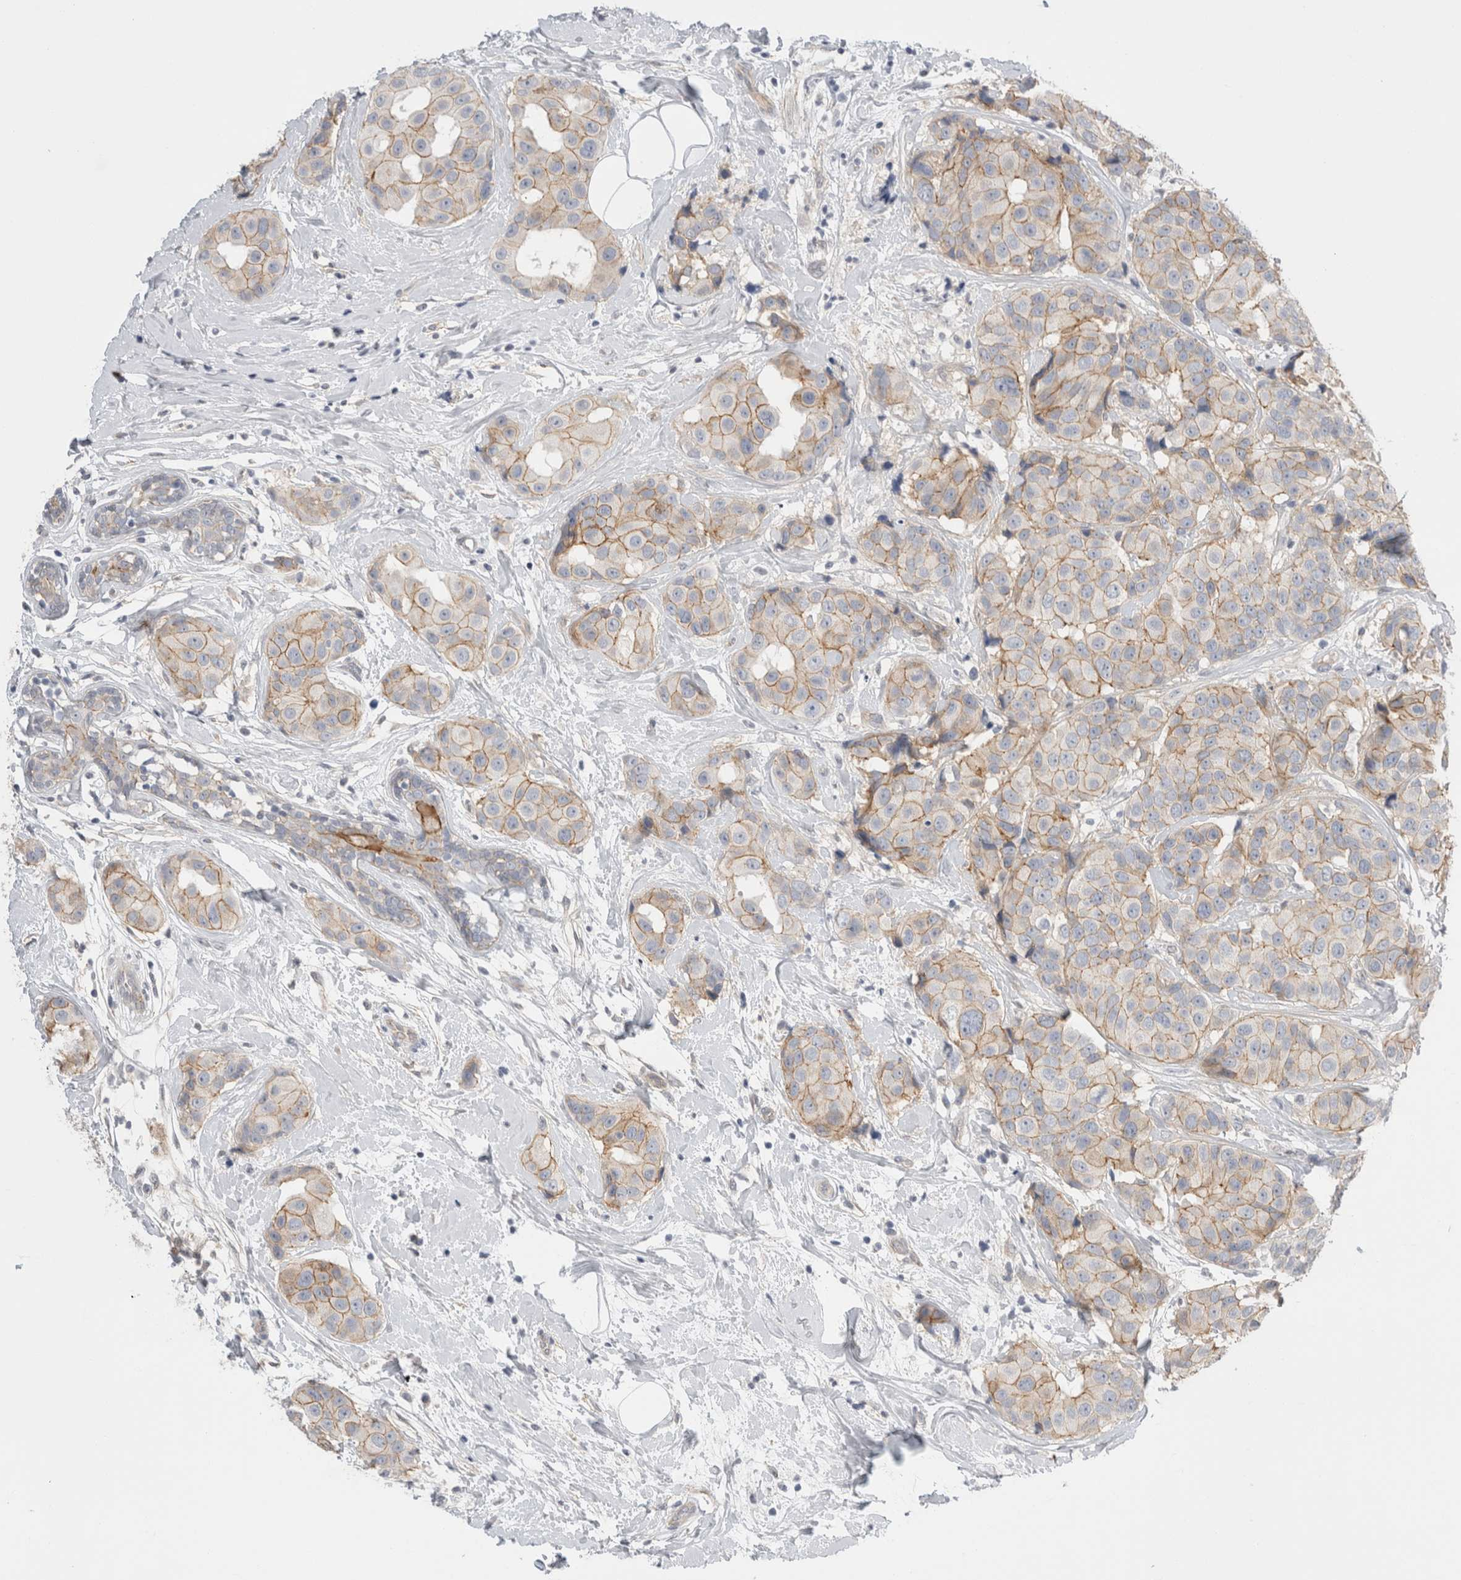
{"staining": {"intensity": "moderate", "quantity": "25%-75%", "location": "cytoplasmic/membranous"}, "tissue": "breast cancer", "cell_type": "Tumor cells", "image_type": "cancer", "snomed": [{"axis": "morphology", "description": "Normal tissue, NOS"}, {"axis": "morphology", "description": "Duct carcinoma"}, {"axis": "topography", "description": "Breast"}], "caption": "About 25%-75% of tumor cells in breast cancer (invasive ductal carcinoma) reveal moderate cytoplasmic/membranous protein positivity as visualized by brown immunohistochemical staining.", "gene": "VANGL1", "patient": {"sex": "female", "age": 39}}